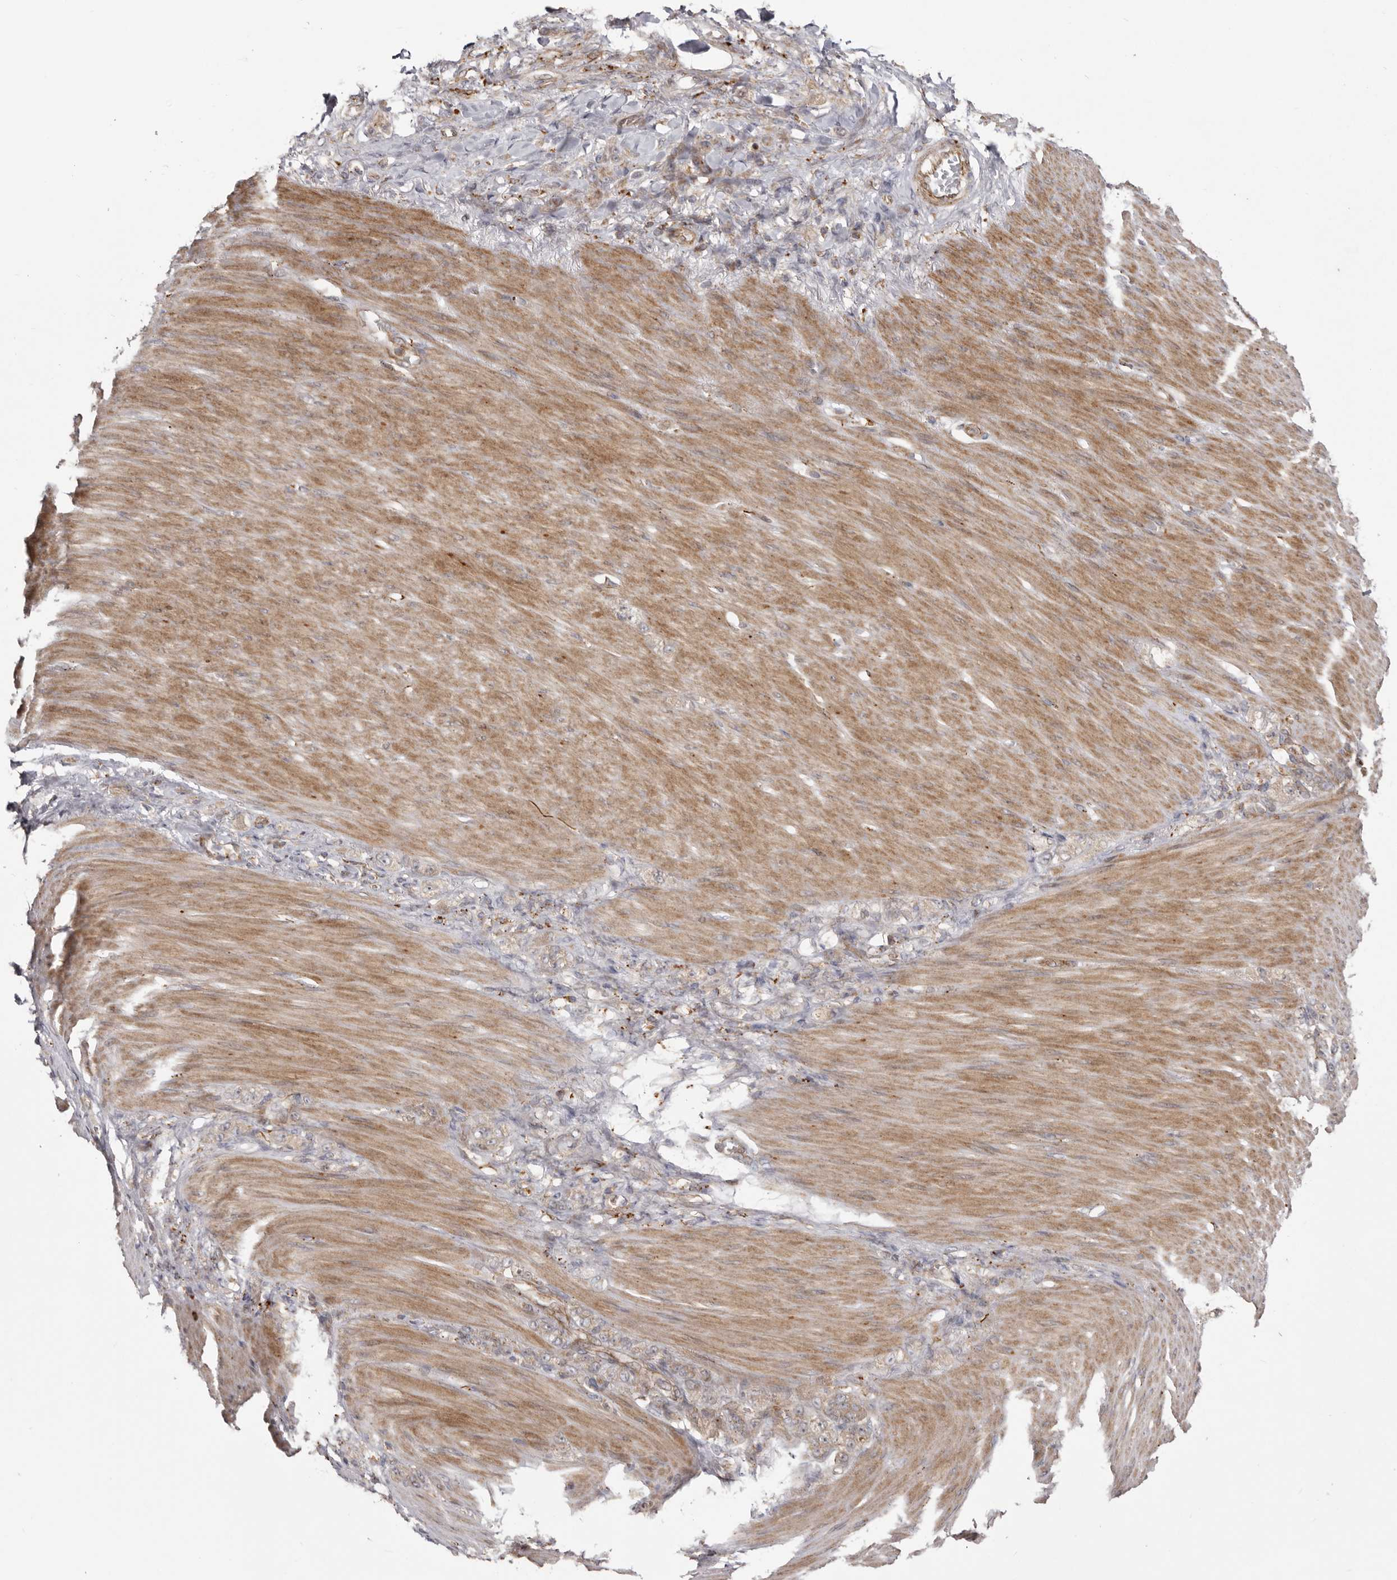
{"staining": {"intensity": "weak", "quantity": "<25%", "location": "cytoplasmic/membranous"}, "tissue": "stomach cancer", "cell_type": "Tumor cells", "image_type": "cancer", "snomed": [{"axis": "morphology", "description": "Normal tissue, NOS"}, {"axis": "morphology", "description": "Adenocarcinoma, NOS"}, {"axis": "topography", "description": "Stomach"}], "caption": "Tumor cells show no significant staining in stomach cancer.", "gene": "NUP43", "patient": {"sex": "male", "age": 82}}